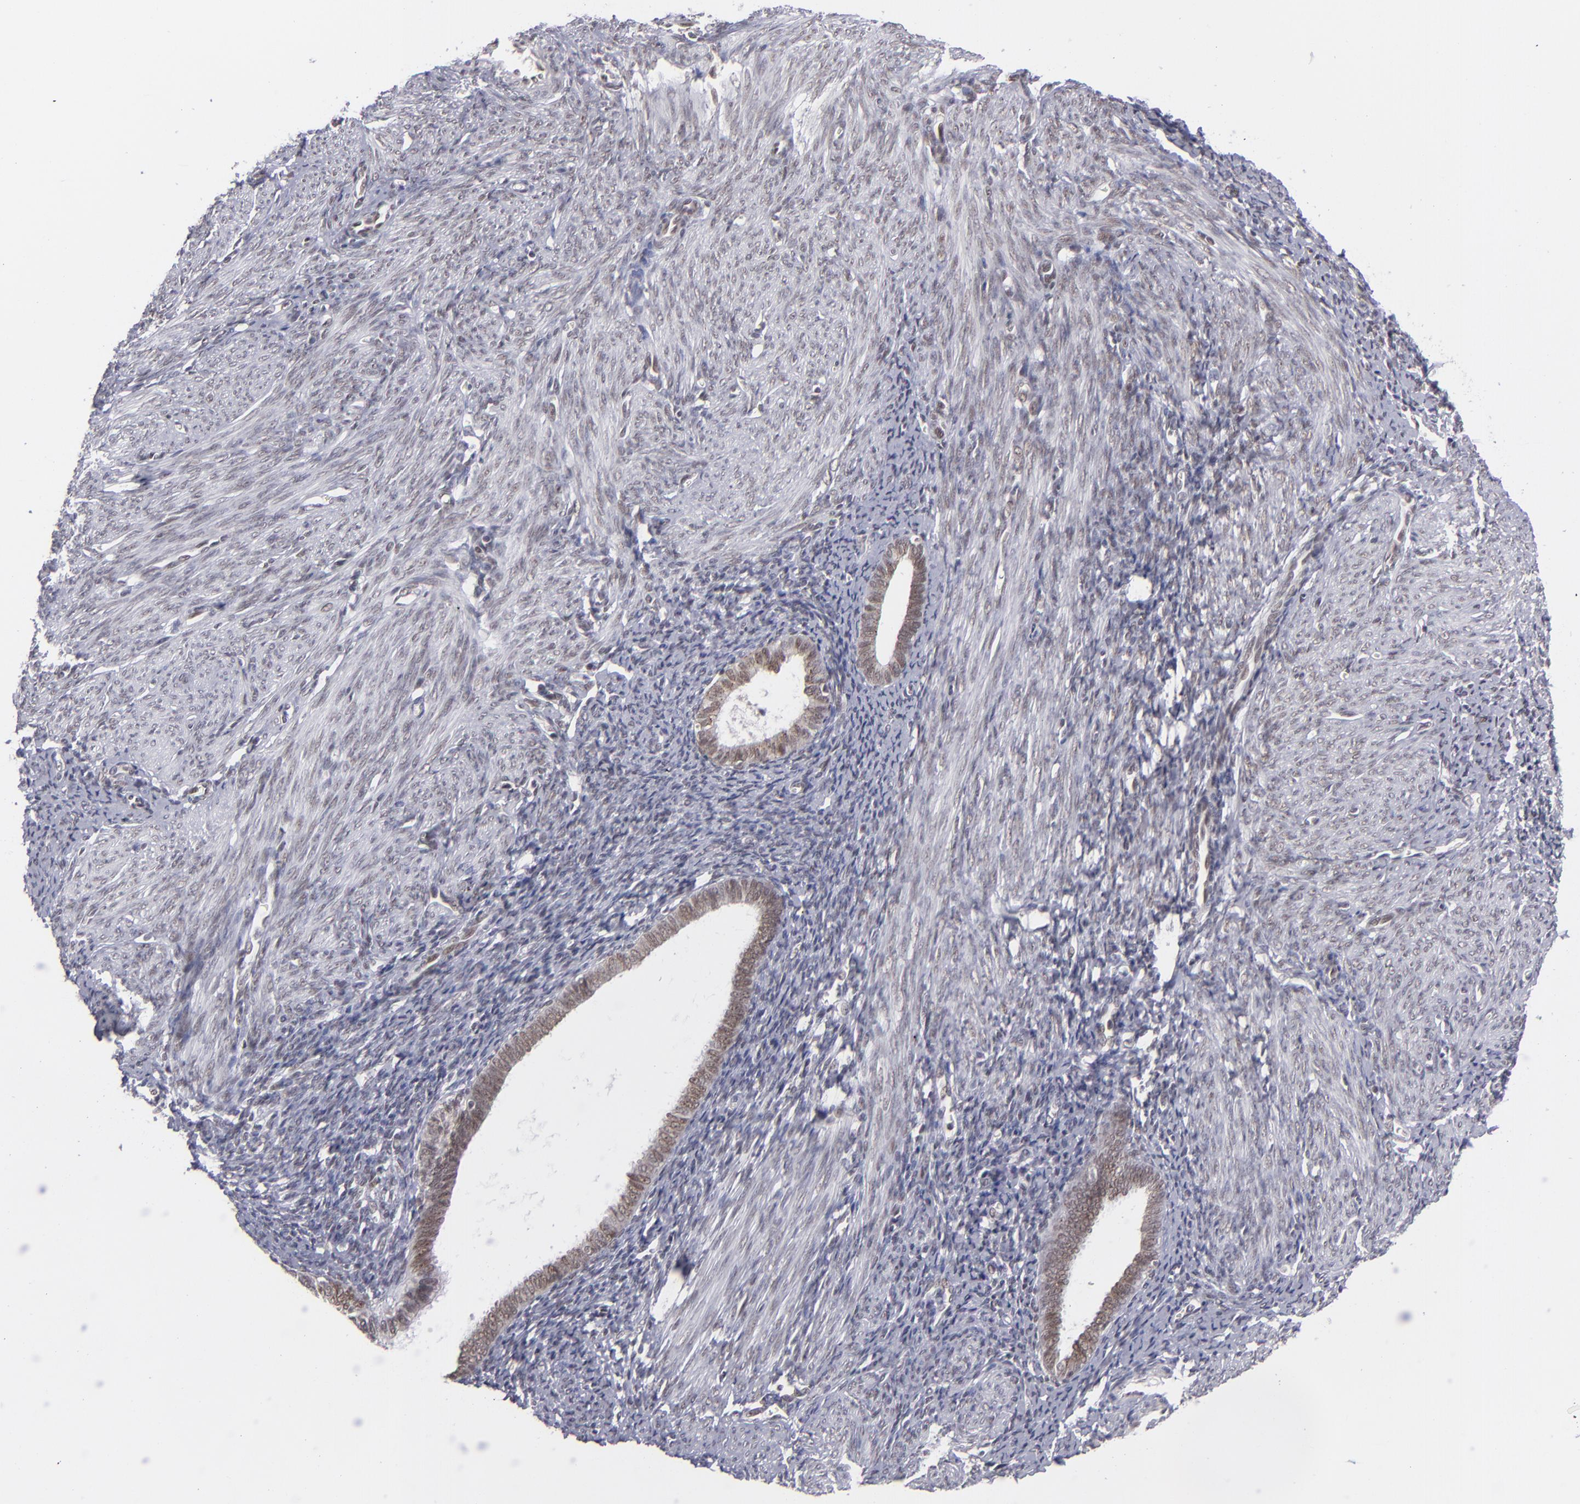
{"staining": {"intensity": "moderate", "quantity": ">75%", "location": "nuclear"}, "tissue": "endometrium", "cell_type": "Cells in endometrial stroma", "image_type": "normal", "snomed": [{"axis": "morphology", "description": "Normal tissue, NOS"}, {"axis": "topography", "description": "Smooth muscle"}, {"axis": "topography", "description": "Endometrium"}], "caption": "Normal endometrium reveals moderate nuclear staining in about >75% of cells in endometrial stroma, visualized by immunohistochemistry.", "gene": "MLLT3", "patient": {"sex": "female", "age": 57}}